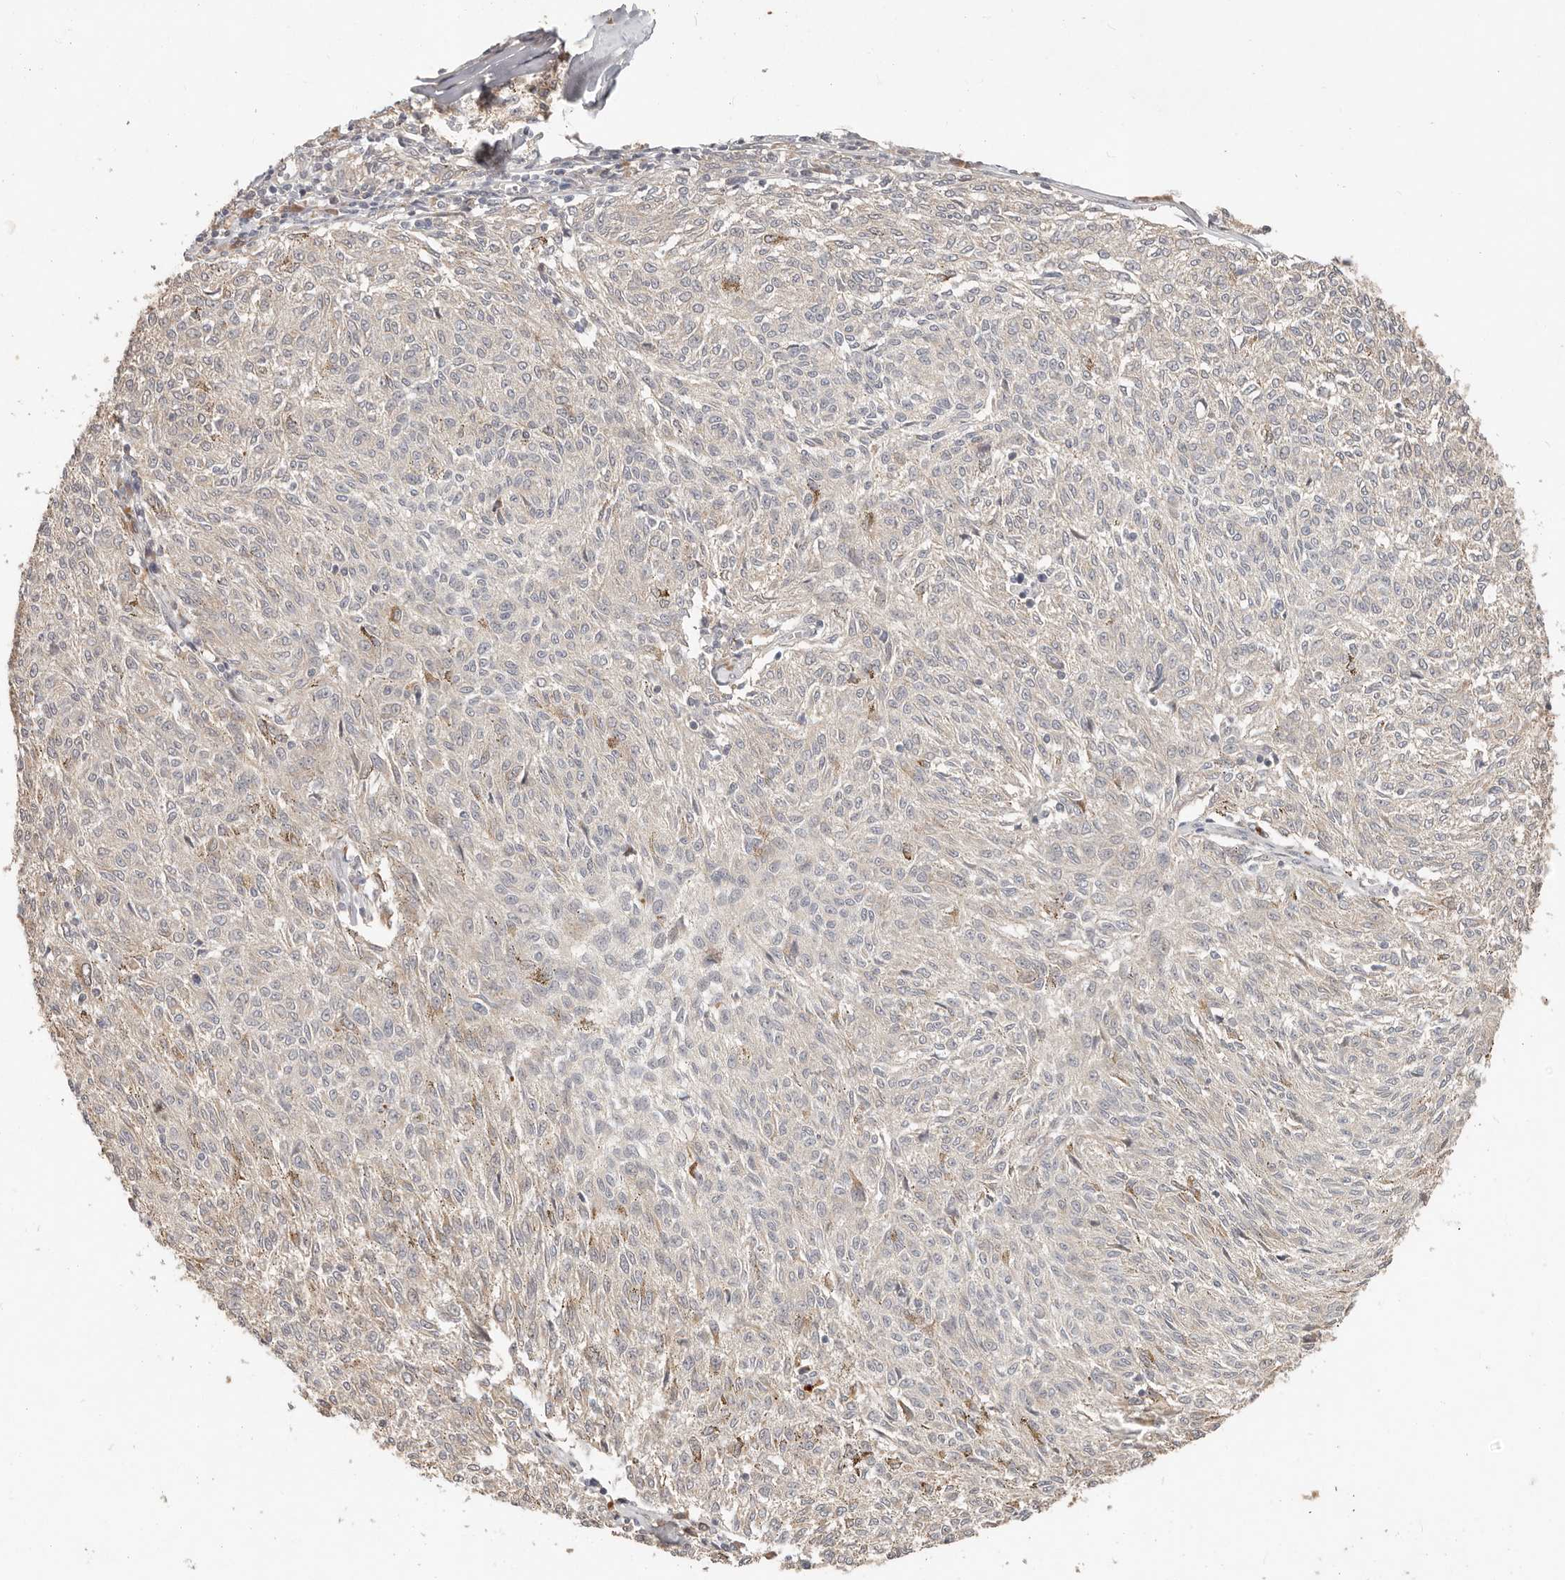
{"staining": {"intensity": "negative", "quantity": "none", "location": "none"}, "tissue": "melanoma", "cell_type": "Tumor cells", "image_type": "cancer", "snomed": [{"axis": "morphology", "description": "Malignant melanoma, NOS"}, {"axis": "topography", "description": "Skin"}], "caption": "There is no significant staining in tumor cells of malignant melanoma.", "gene": "MTFR2", "patient": {"sex": "female", "age": 72}}